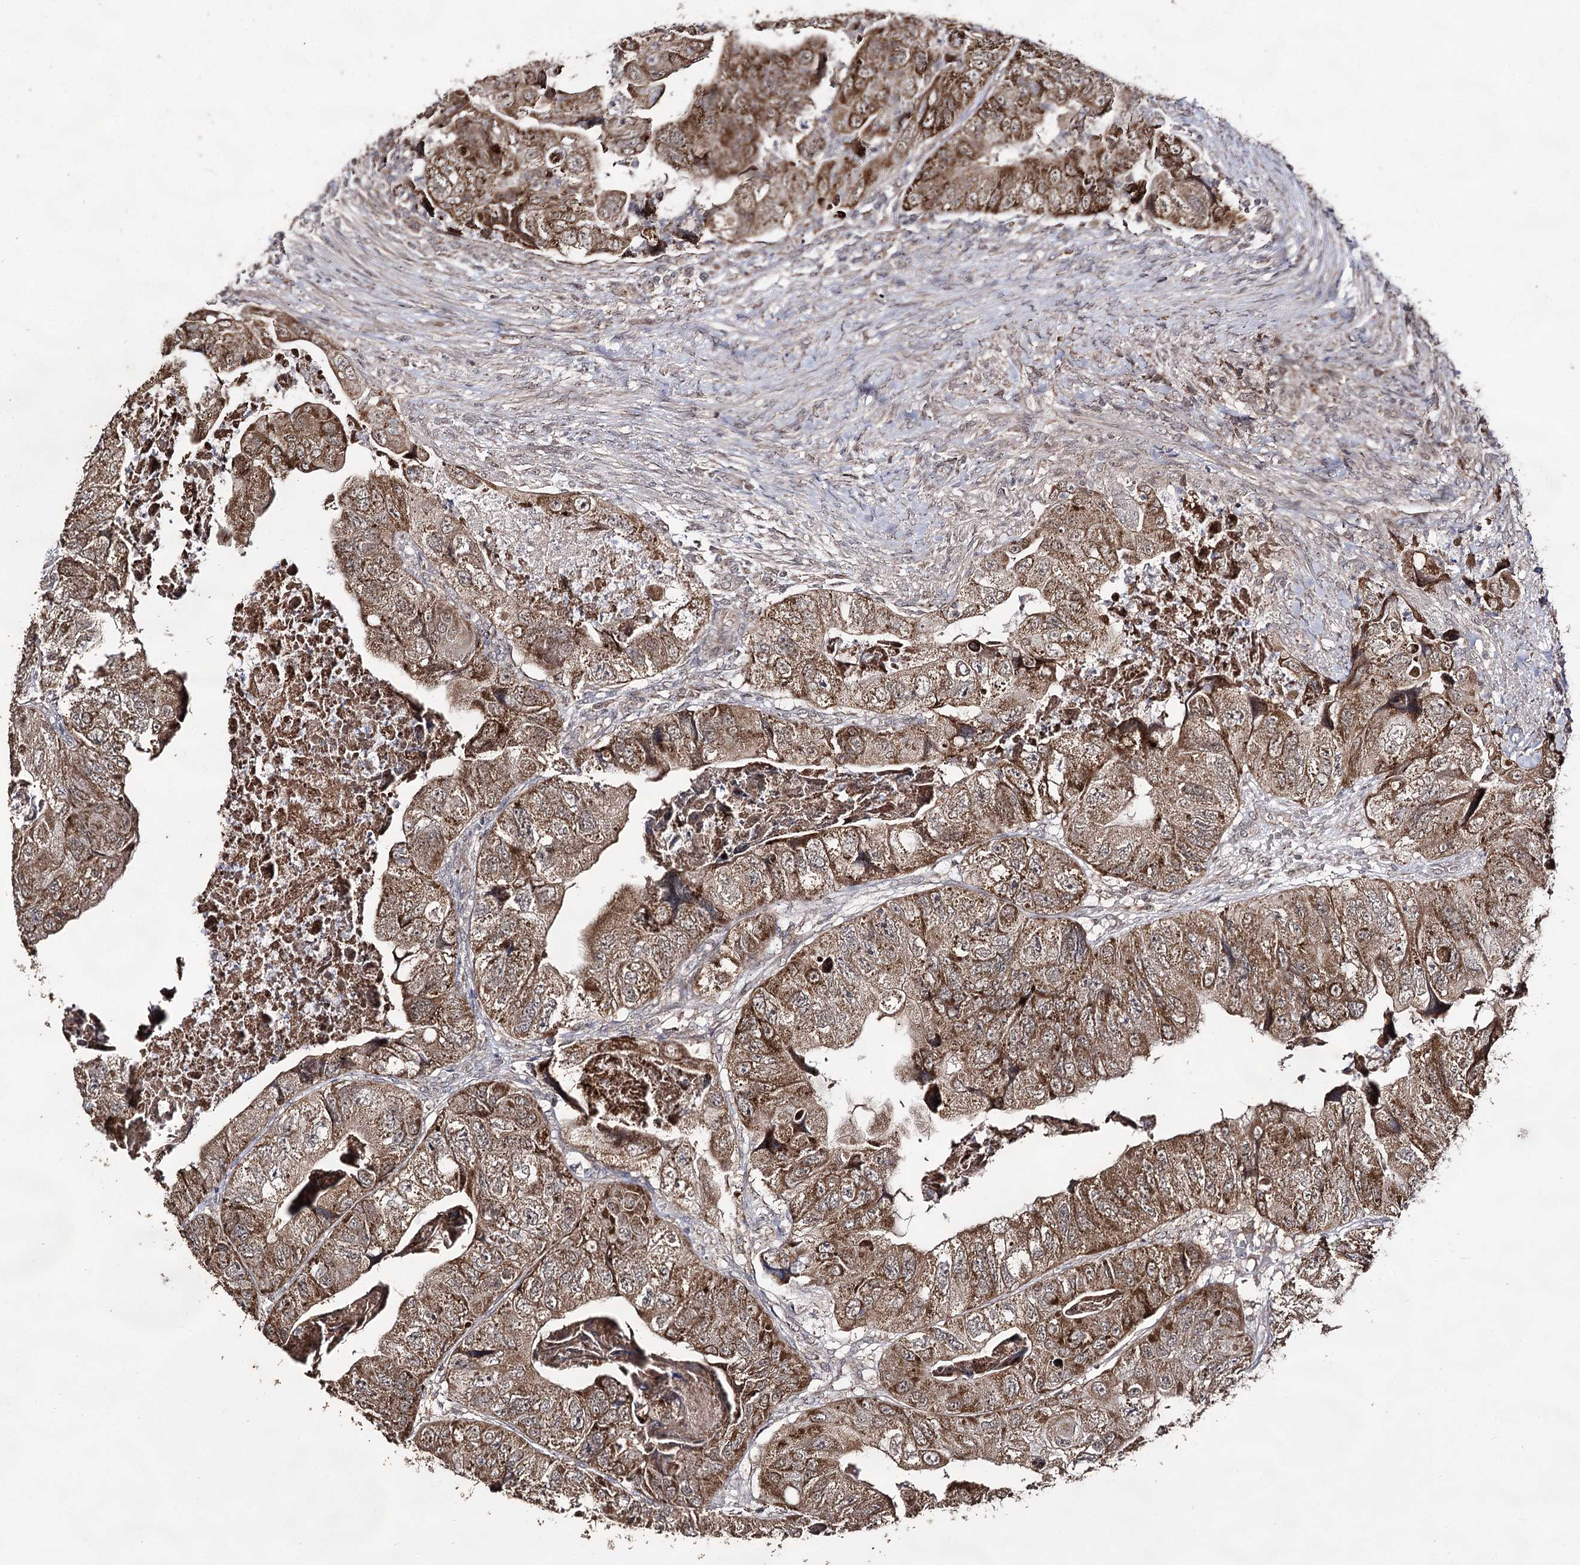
{"staining": {"intensity": "moderate", "quantity": ">75%", "location": "cytoplasmic/membranous,nuclear"}, "tissue": "colorectal cancer", "cell_type": "Tumor cells", "image_type": "cancer", "snomed": [{"axis": "morphology", "description": "Adenocarcinoma, NOS"}, {"axis": "topography", "description": "Rectum"}], "caption": "Colorectal cancer (adenocarcinoma) stained for a protein shows moderate cytoplasmic/membranous and nuclear positivity in tumor cells.", "gene": "ACTR6", "patient": {"sex": "male", "age": 63}}